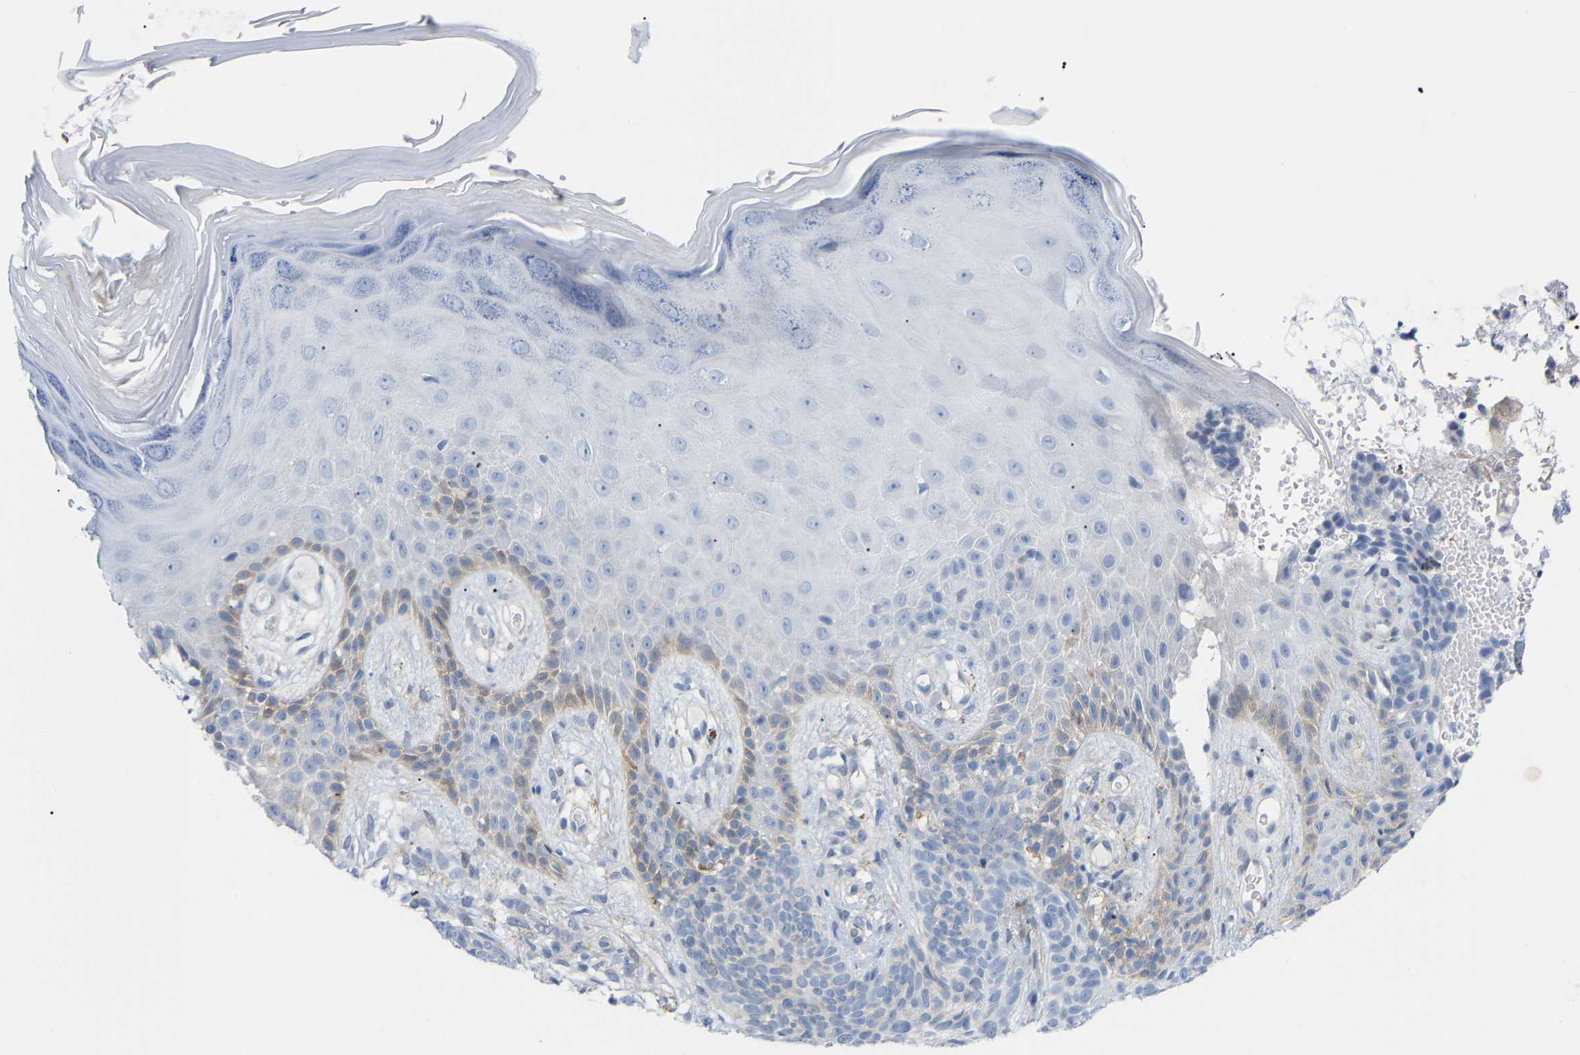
{"staining": {"intensity": "weak", "quantity": "<25%", "location": "cytoplasmic/membranous"}, "tissue": "skin cancer", "cell_type": "Tumor cells", "image_type": "cancer", "snomed": [{"axis": "morphology", "description": "Basal cell carcinoma"}, {"axis": "topography", "description": "Skin"}], "caption": "Immunohistochemical staining of human skin cancer demonstrates no significant staining in tumor cells.", "gene": "ABTB2", "patient": {"sex": "female", "age": 59}}